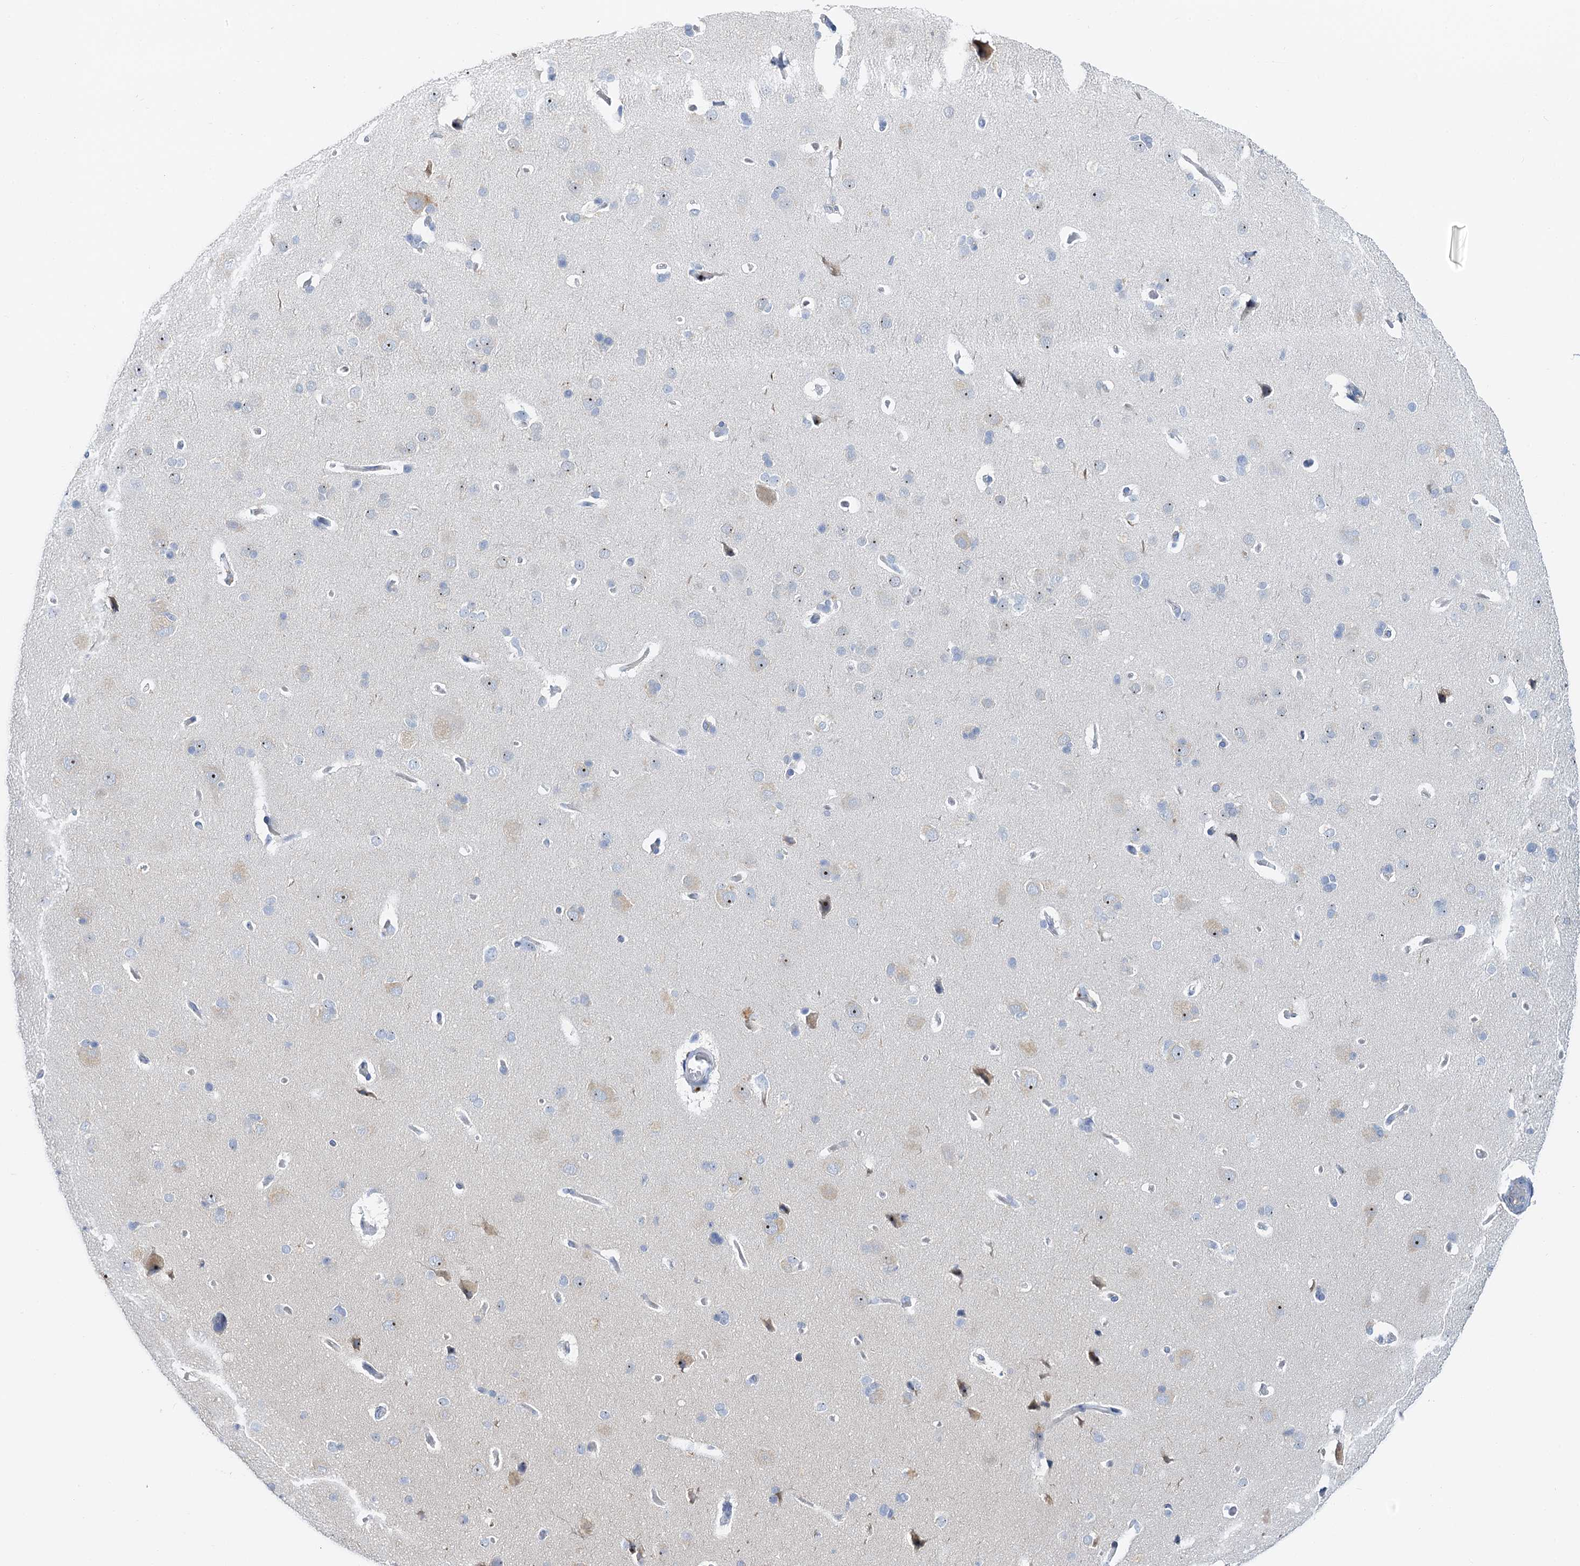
{"staining": {"intensity": "negative", "quantity": "none", "location": "none"}, "tissue": "cerebral cortex", "cell_type": "Endothelial cells", "image_type": "normal", "snomed": [{"axis": "morphology", "description": "Normal tissue, NOS"}, {"axis": "topography", "description": "Cerebral cortex"}], "caption": "This is a histopathology image of immunohistochemistry (IHC) staining of normal cerebral cortex, which shows no positivity in endothelial cells.", "gene": "NOP2", "patient": {"sex": "male", "age": 62}}